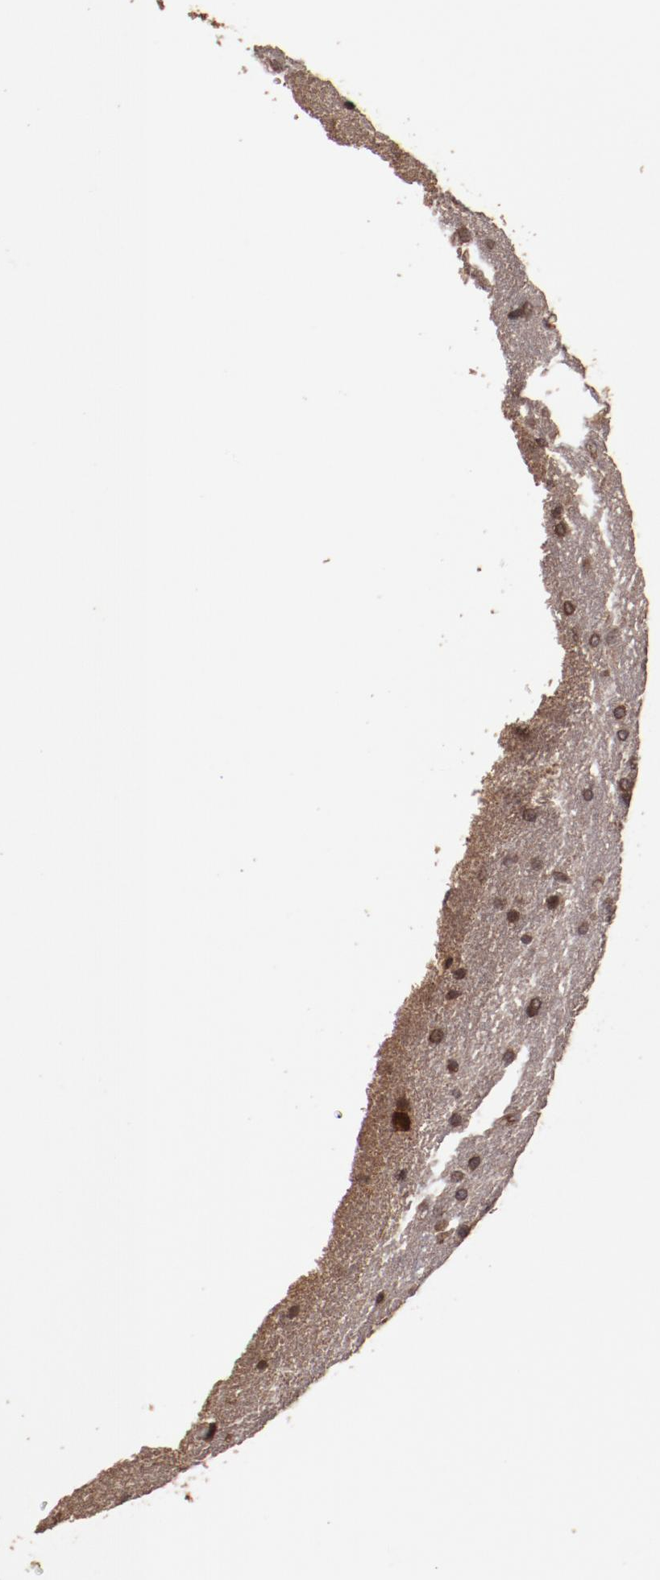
{"staining": {"intensity": "moderate", "quantity": ">75%", "location": "cytoplasmic/membranous"}, "tissue": "glioma", "cell_type": "Tumor cells", "image_type": "cancer", "snomed": [{"axis": "morphology", "description": "Glioma, malignant, Low grade"}, {"axis": "topography", "description": "Brain"}], "caption": "Brown immunohistochemical staining in glioma demonstrates moderate cytoplasmic/membranous positivity in approximately >75% of tumor cells. (Brightfield microscopy of DAB IHC at high magnification).", "gene": "TXNDC16", "patient": {"sex": "female", "age": 32}}